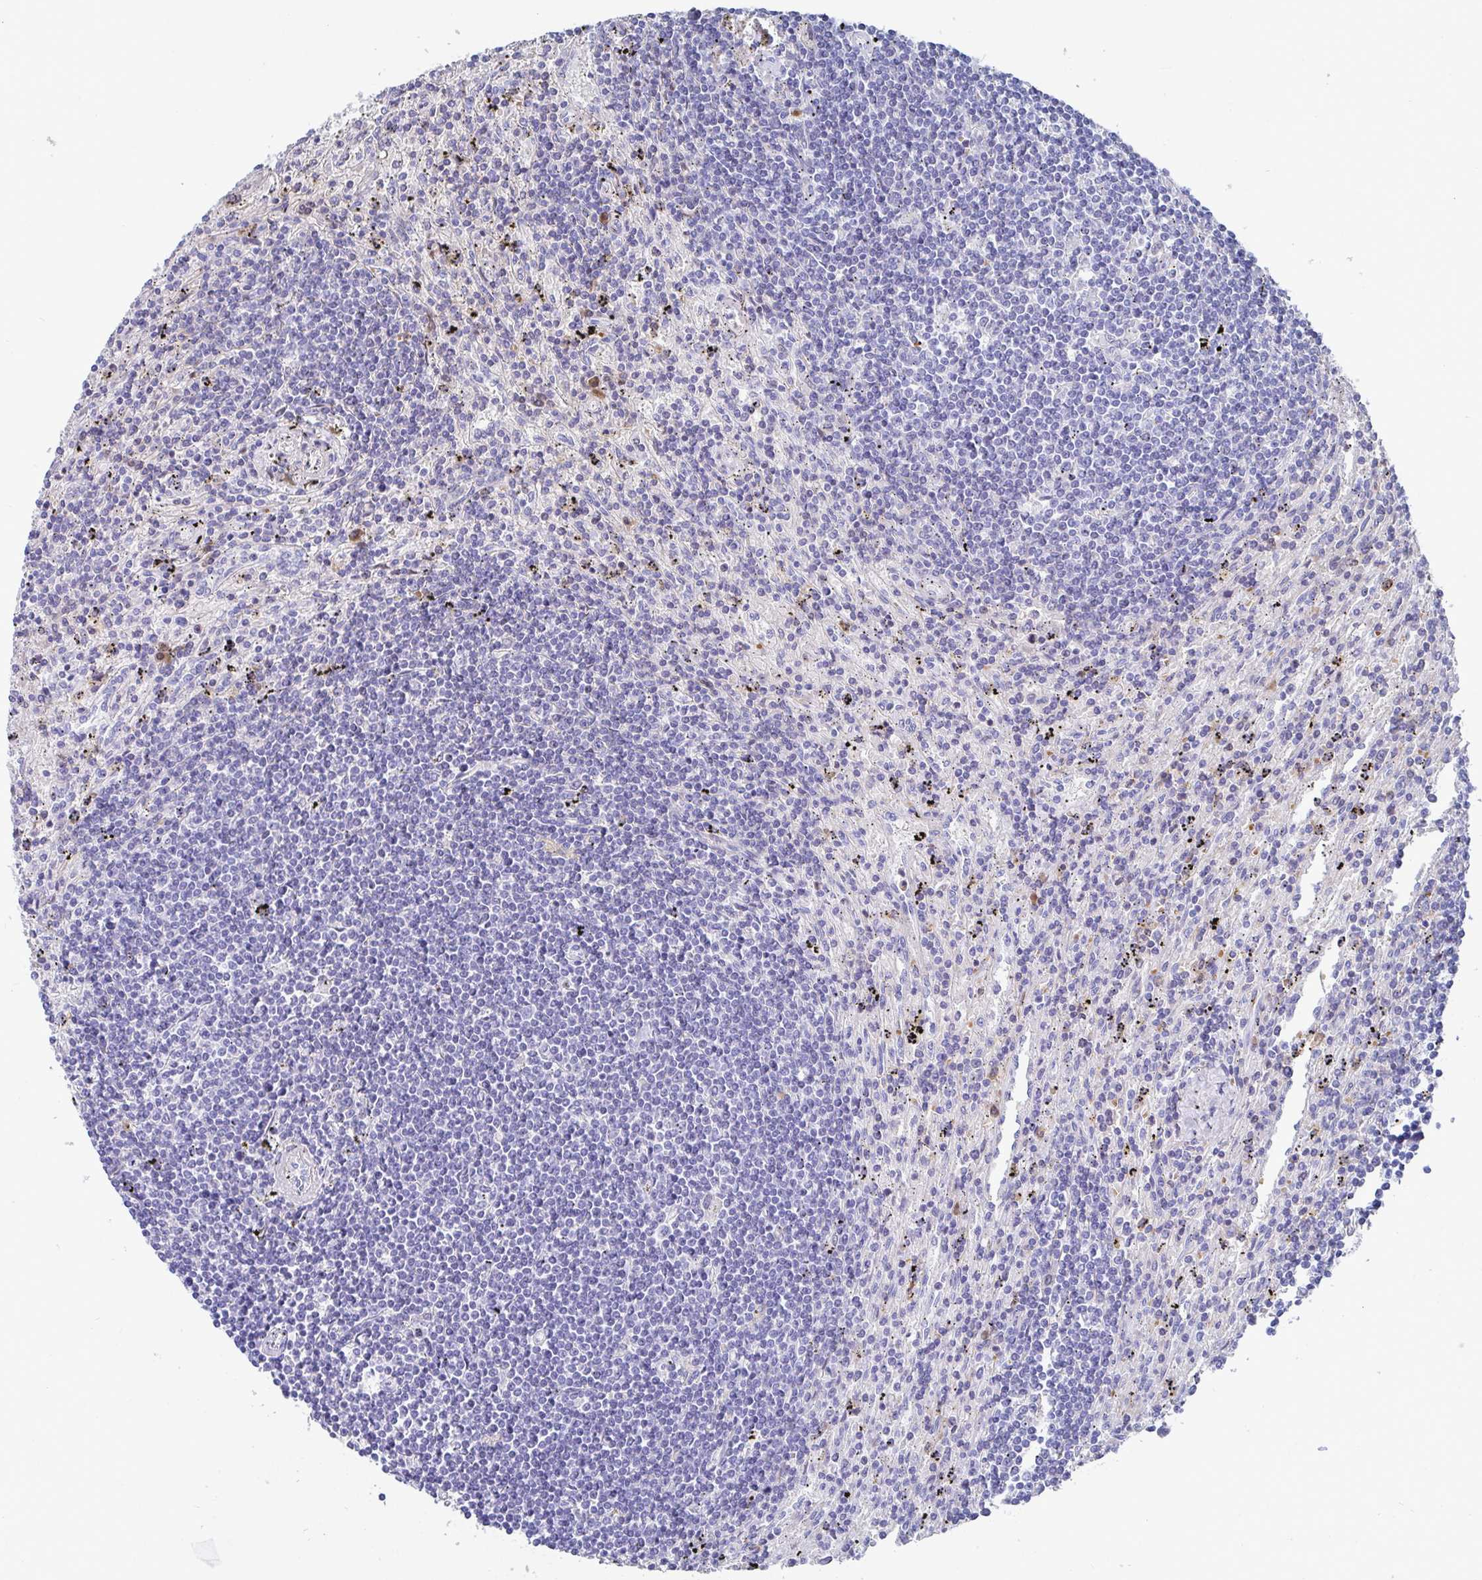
{"staining": {"intensity": "negative", "quantity": "none", "location": "none"}, "tissue": "lymphoma", "cell_type": "Tumor cells", "image_type": "cancer", "snomed": [{"axis": "morphology", "description": "Malignant lymphoma, non-Hodgkin's type, Low grade"}, {"axis": "topography", "description": "Spleen"}], "caption": "This is an IHC photomicrograph of human lymphoma. There is no staining in tumor cells.", "gene": "CLDN8", "patient": {"sex": "male", "age": 76}}